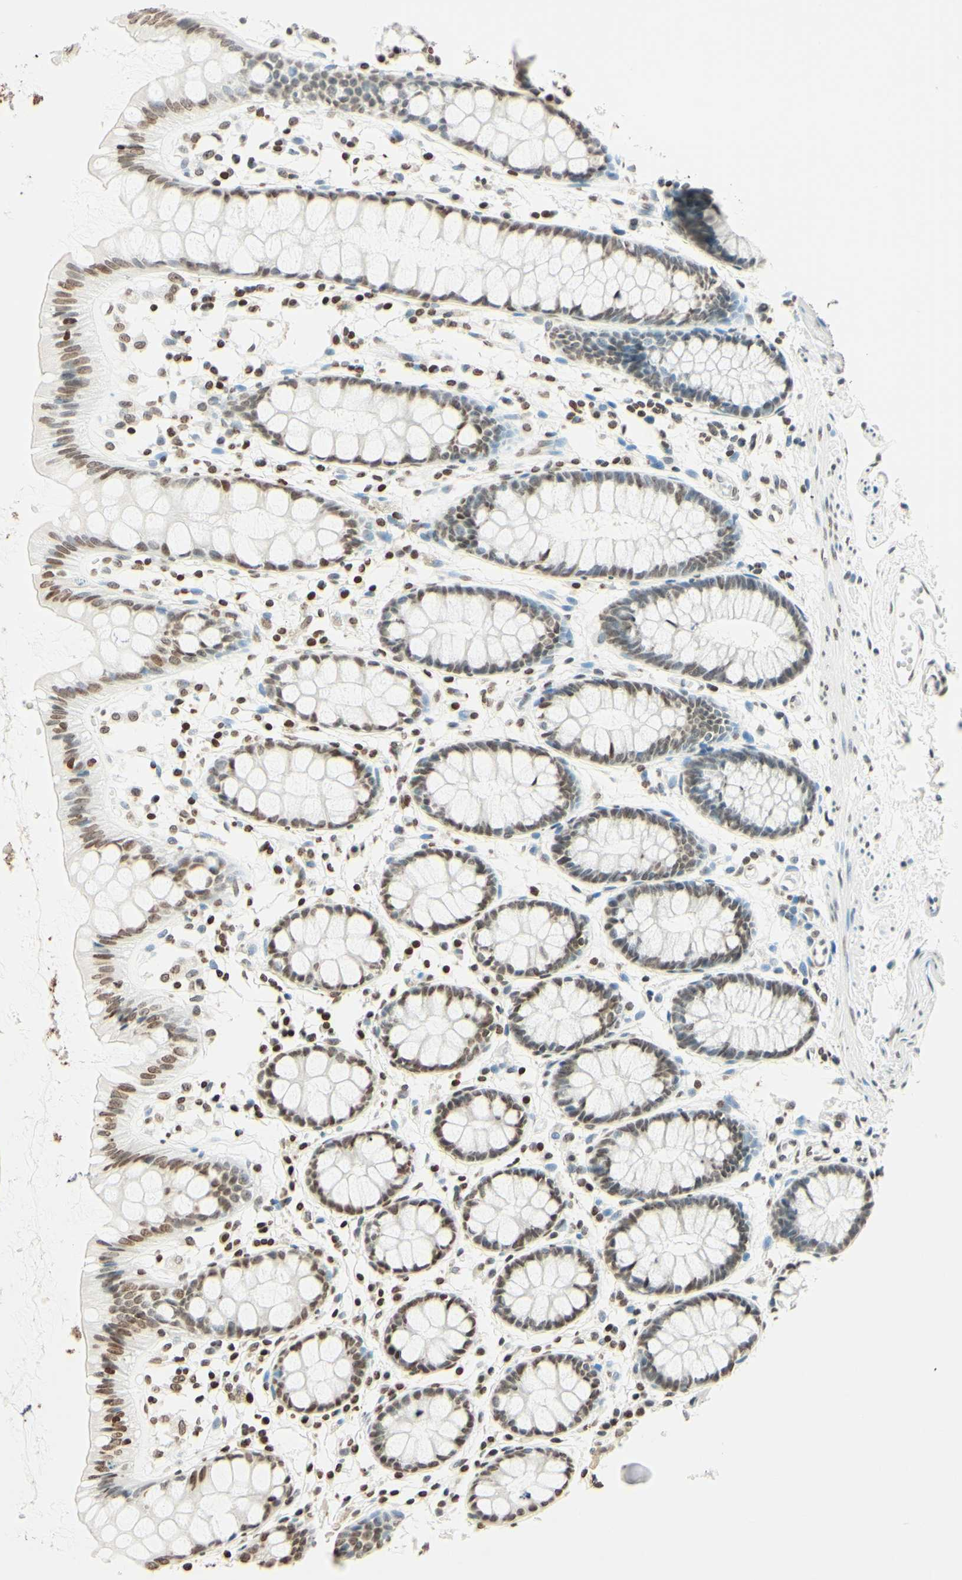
{"staining": {"intensity": "moderate", "quantity": "25%-75%", "location": "nuclear"}, "tissue": "rectum", "cell_type": "Glandular cells", "image_type": "normal", "snomed": [{"axis": "morphology", "description": "Normal tissue, NOS"}, {"axis": "topography", "description": "Rectum"}], "caption": "This is a micrograph of immunohistochemistry (IHC) staining of unremarkable rectum, which shows moderate expression in the nuclear of glandular cells.", "gene": "MSH2", "patient": {"sex": "female", "age": 66}}